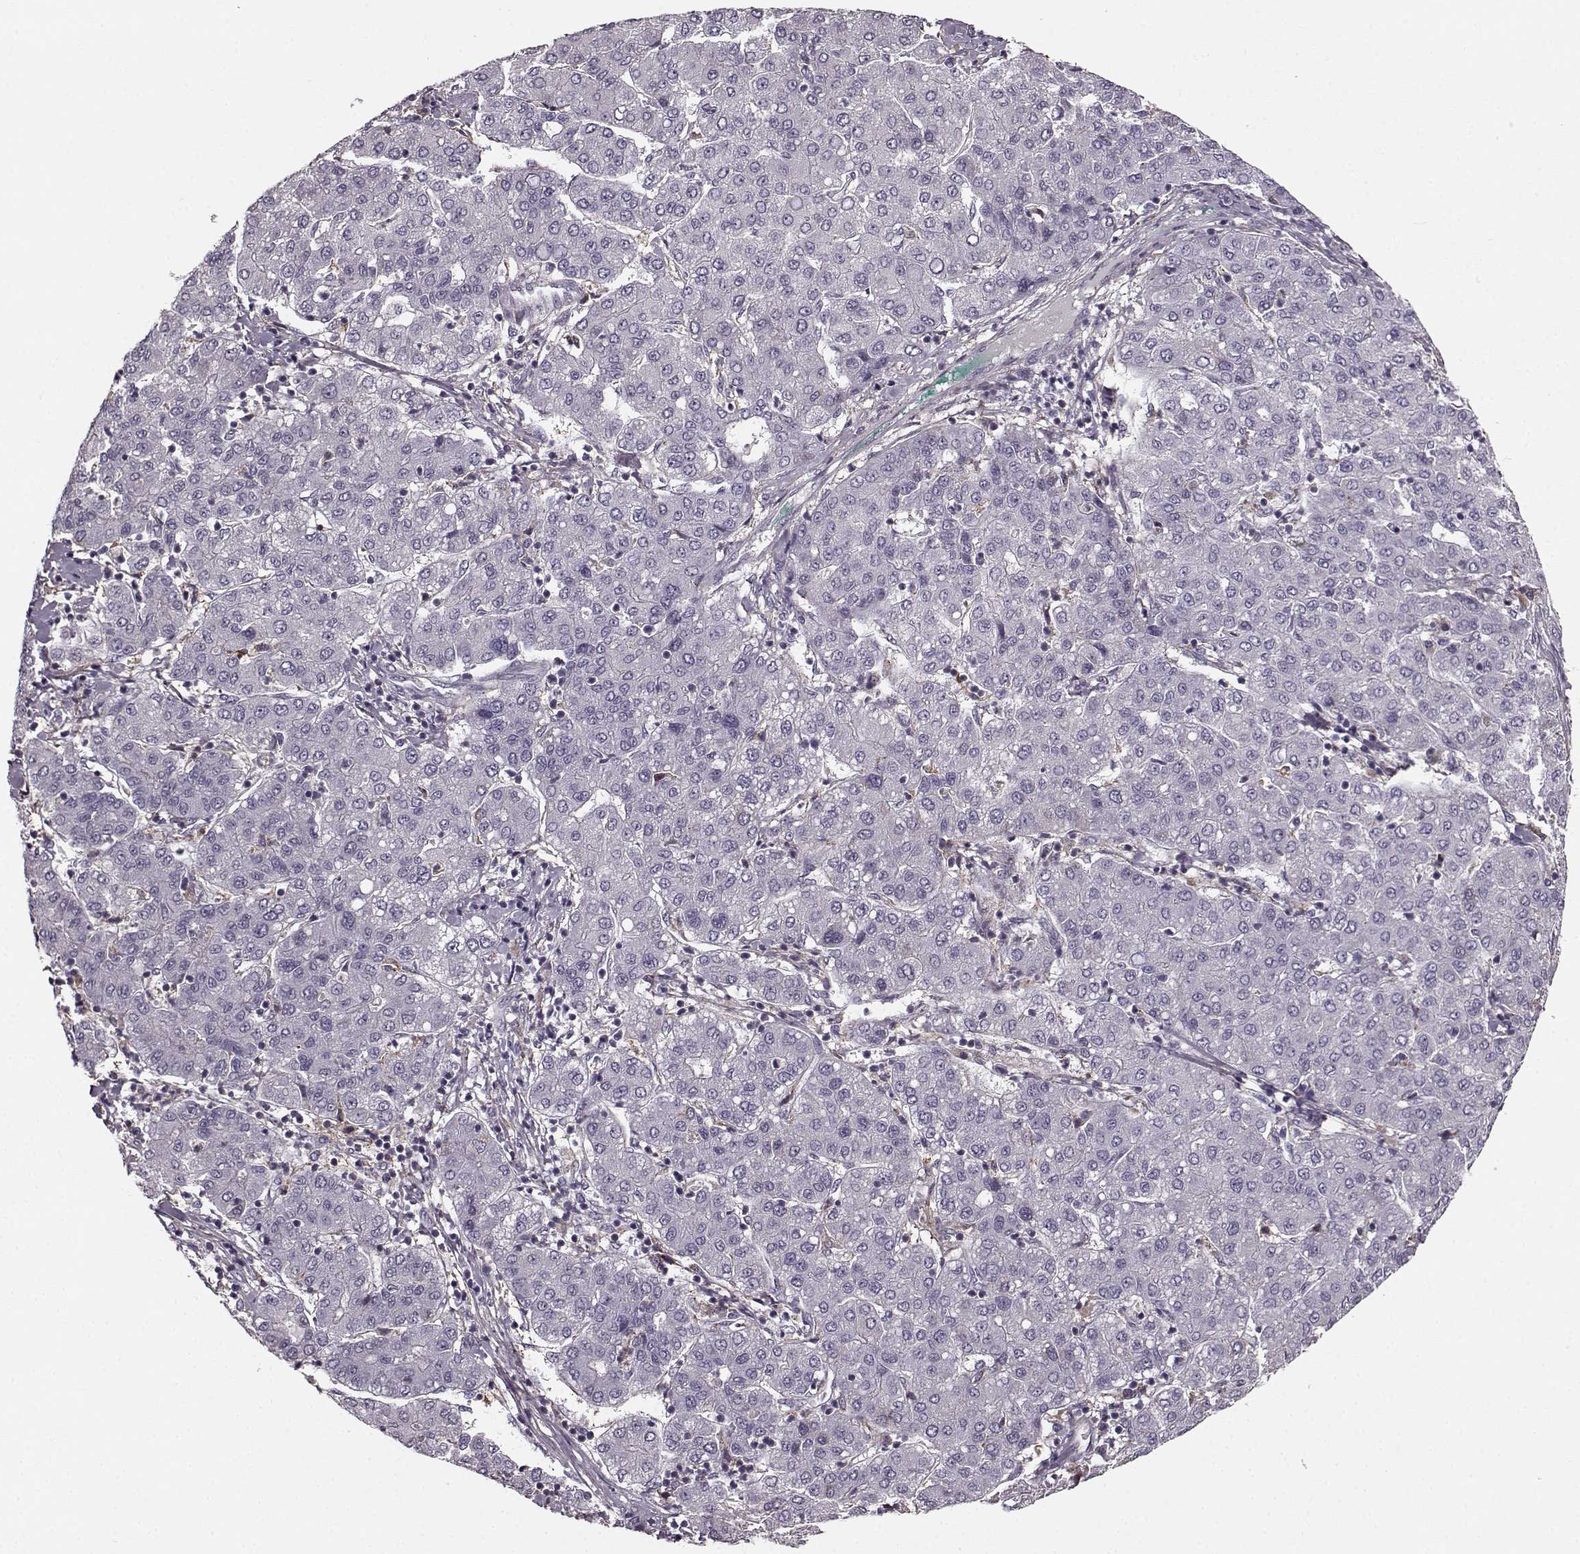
{"staining": {"intensity": "negative", "quantity": "none", "location": "none"}, "tissue": "liver cancer", "cell_type": "Tumor cells", "image_type": "cancer", "snomed": [{"axis": "morphology", "description": "Carcinoma, Hepatocellular, NOS"}, {"axis": "topography", "description": "Liver"}], "caption": "DAB immunohistochemical staining of human liver cancer (hepatocellular carcinoma) reveals no significant staining in tumor cells.", "gene": "MFSD1", "patient": {"sex": "male", "age": 65}}